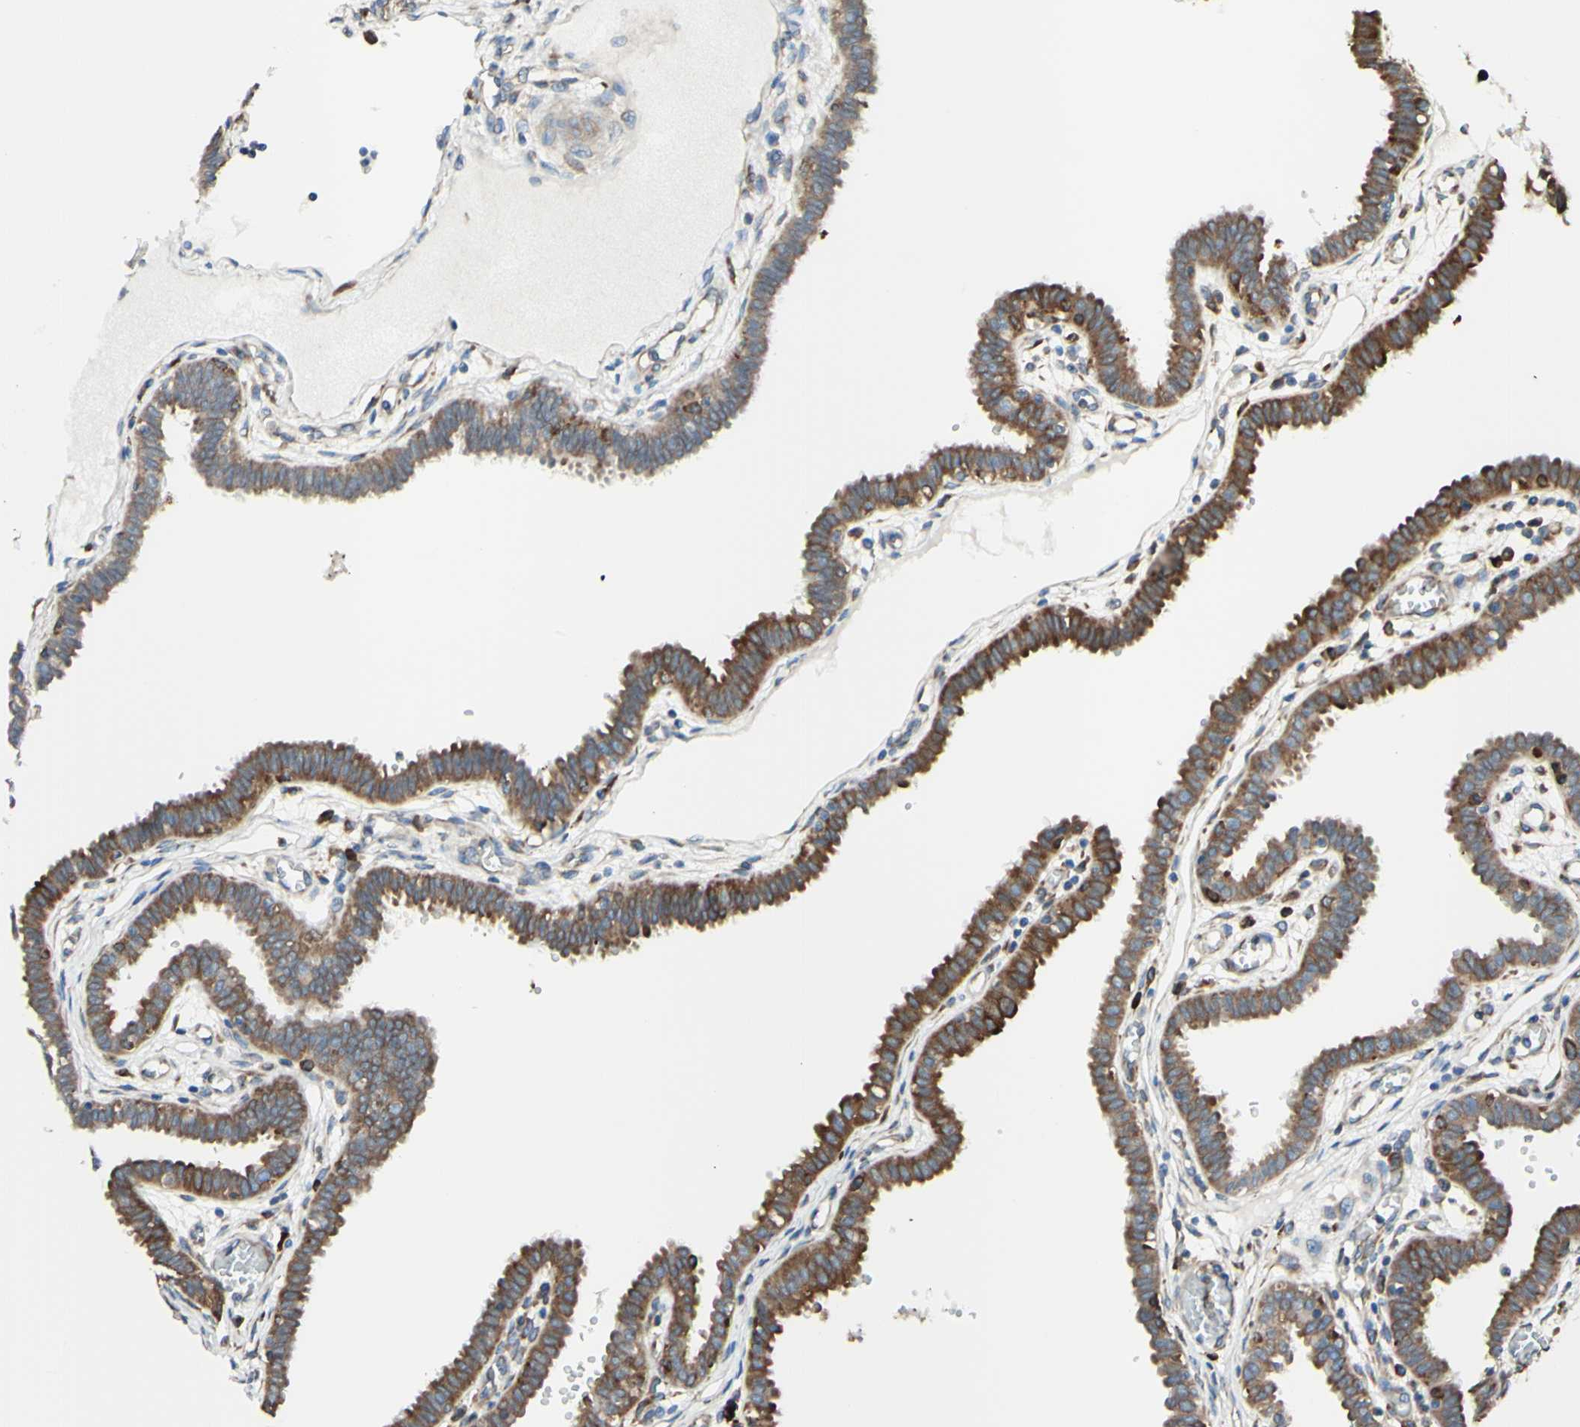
{"staining": {"intensity": "strong", "quantity": ">75%", "location": "cytoplasmic/membranous"}, "tissue": "fallopian tube", "cell_type": "Glandular cells", "image_type": "normal", "snomed": [{"axis": "morphology", "description": "Normal tissue, NOS"}, {"axis": "topography", "description": "Fallopian tube"}], "caption": "Fallopian tube stained with immunohistochemistry demonstrates strong cytoplasmic/membranous staining in approximately >75% of glandular cells.", "gene": "DNAJB11", "patient": {"sex": "female", "age": 32}}